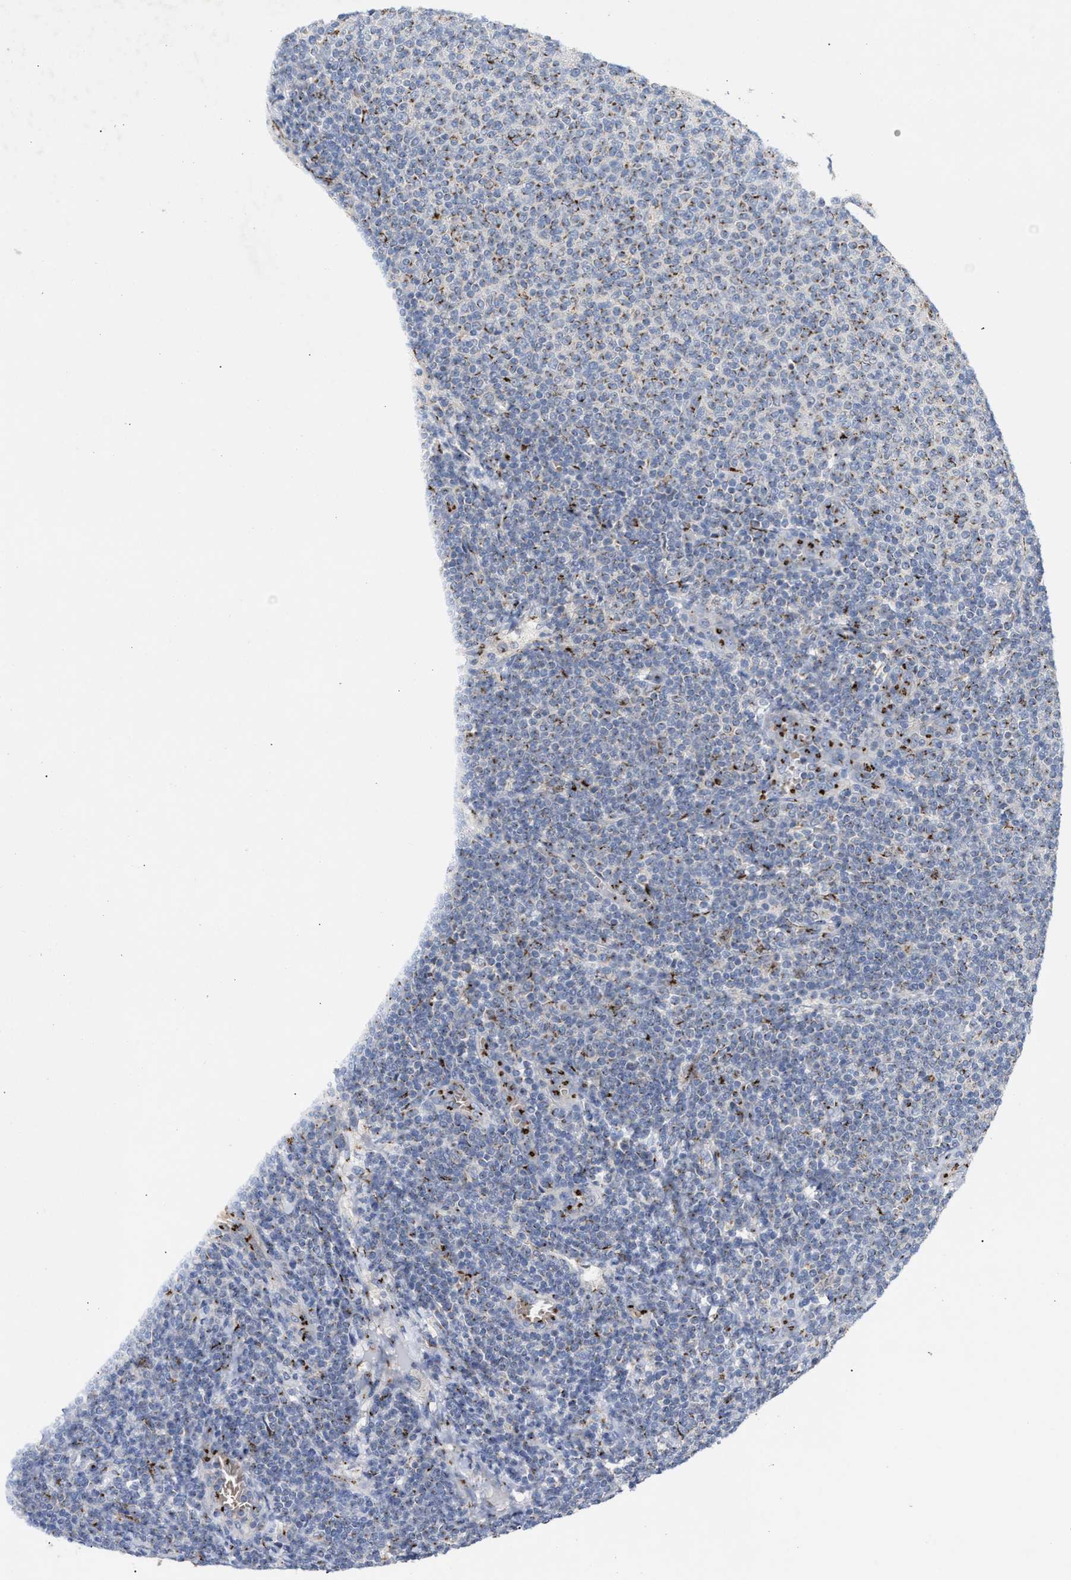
{"staining": {"intensity": "moderate", "quantity": "<25%", "location": "cytoplasmic/membranous"}, "tissue": "lymphoma", "cell_type": "Tumor cells", "image_type": "cancer", "snomed": [{"axis": "morphology", "description": "Malignant lymphoma, non-Hodgkin's type, Low grade"}, {"axis": "topography", "description": "Lymph node"}], "caption": "Protein expression analysis of human lymphoma reveals moderate cytoplasmic/membranous staining in about <25% of tumor cells.", "gene": "CCL2", "patient": {"sex": "male", "age": 66}}